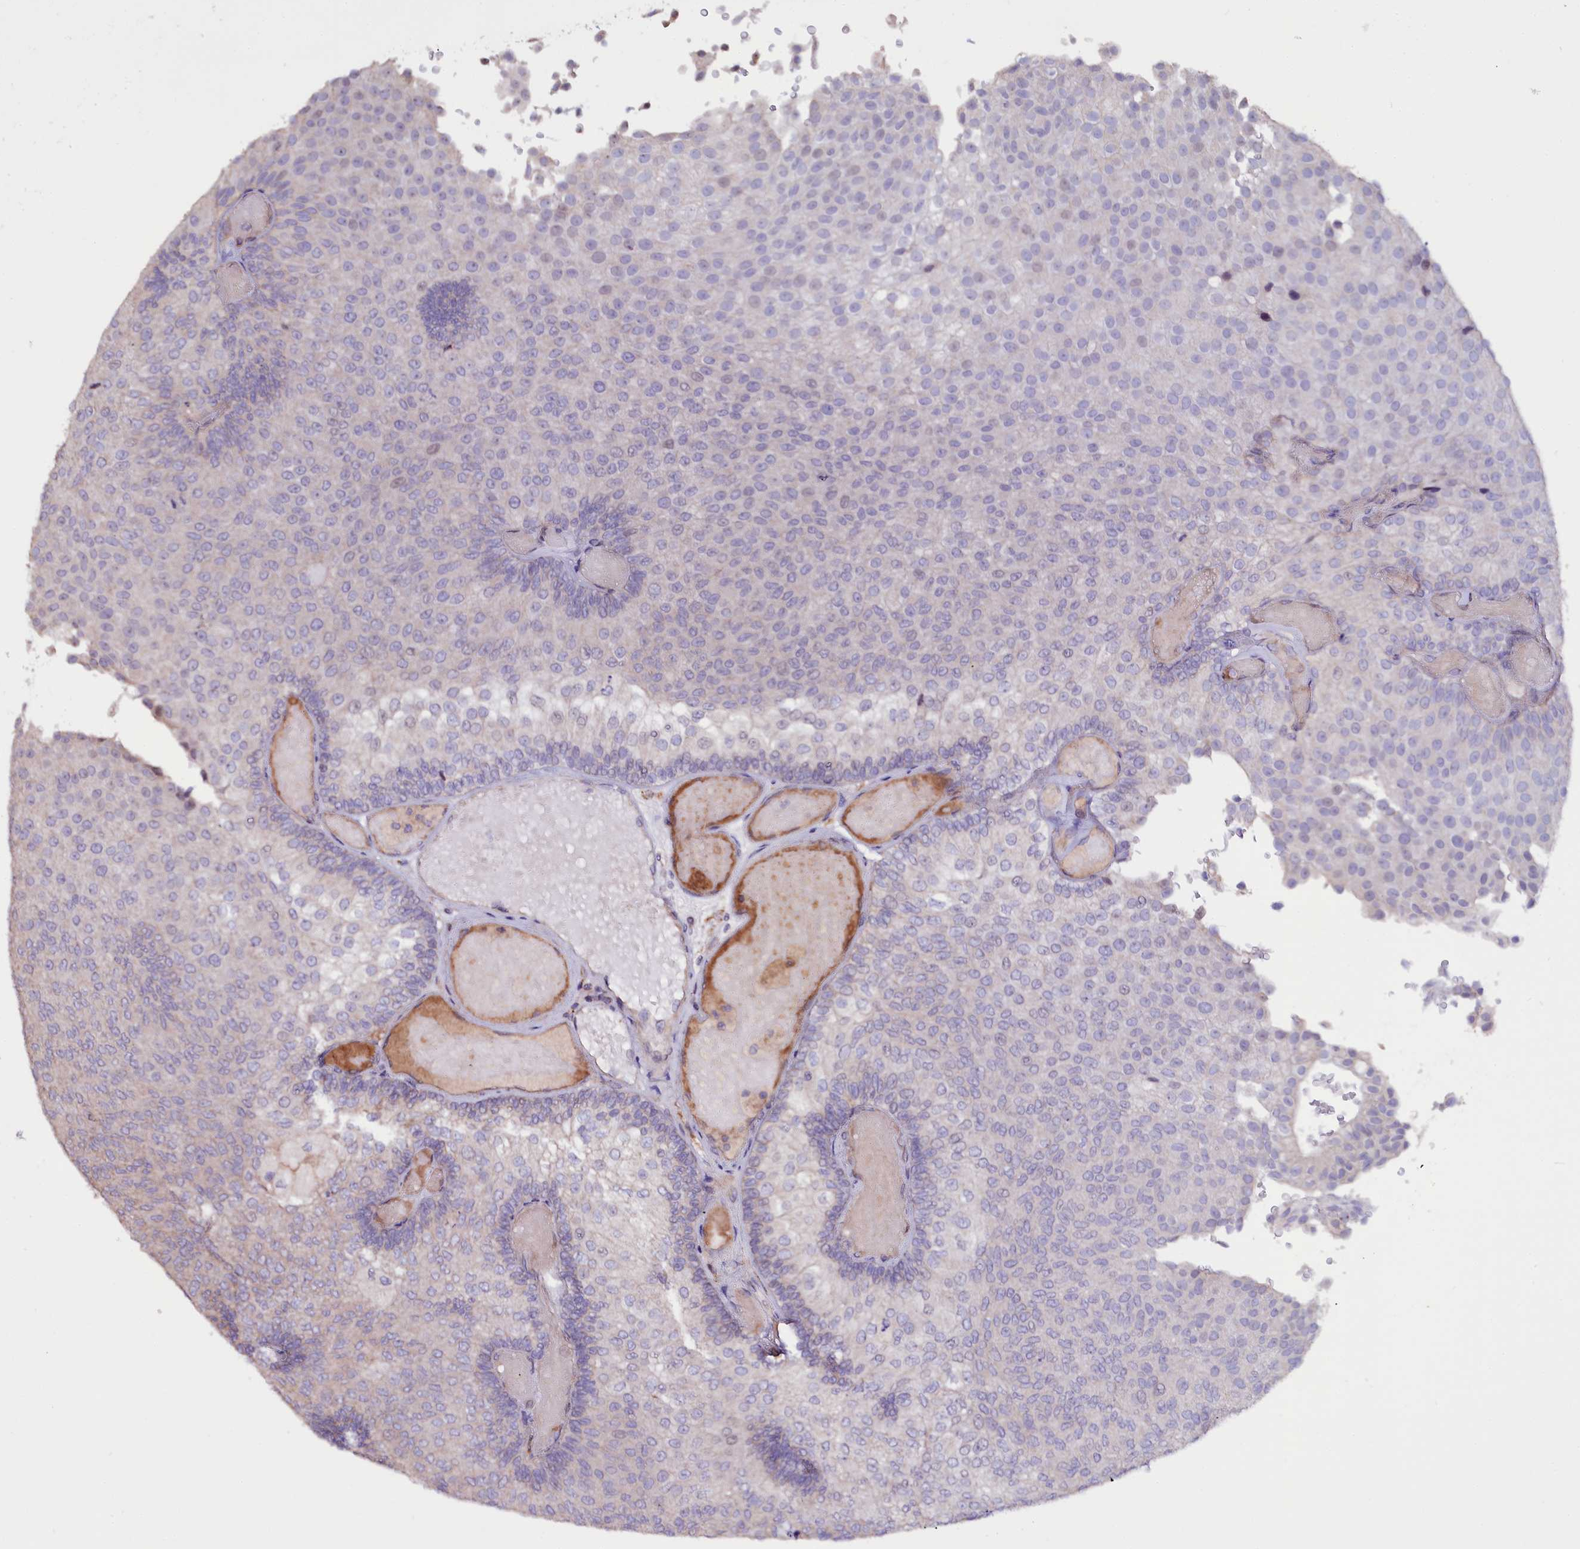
{"staining": {"intensity": "negative", "quantity": "none", "location": "none"}, "tissue": "urothelial cancer", "cell_type": "Tumor cells", "image_type": "cancer", "snomed": [{"axis": "morphology", "description": "Urothelial carcinoma, Low grade"}, {"axis": "topography", "description": "Urinary bladder"}], "caption": "Immunohistochemistry (IHC) histopathology image of neoplastic tissue: urothelial cancer stained with DAB (3,3'-diaminobenzidine) displays no significant protein positivity in tumor cells. (DAB (3,3'-diaminobenzidine) immunohistochemistry (IHC) visualized using brightfield microscopy, high magnification).", "gene": "RPUSD3", "patient": {"sex": "male", "age": 78}}